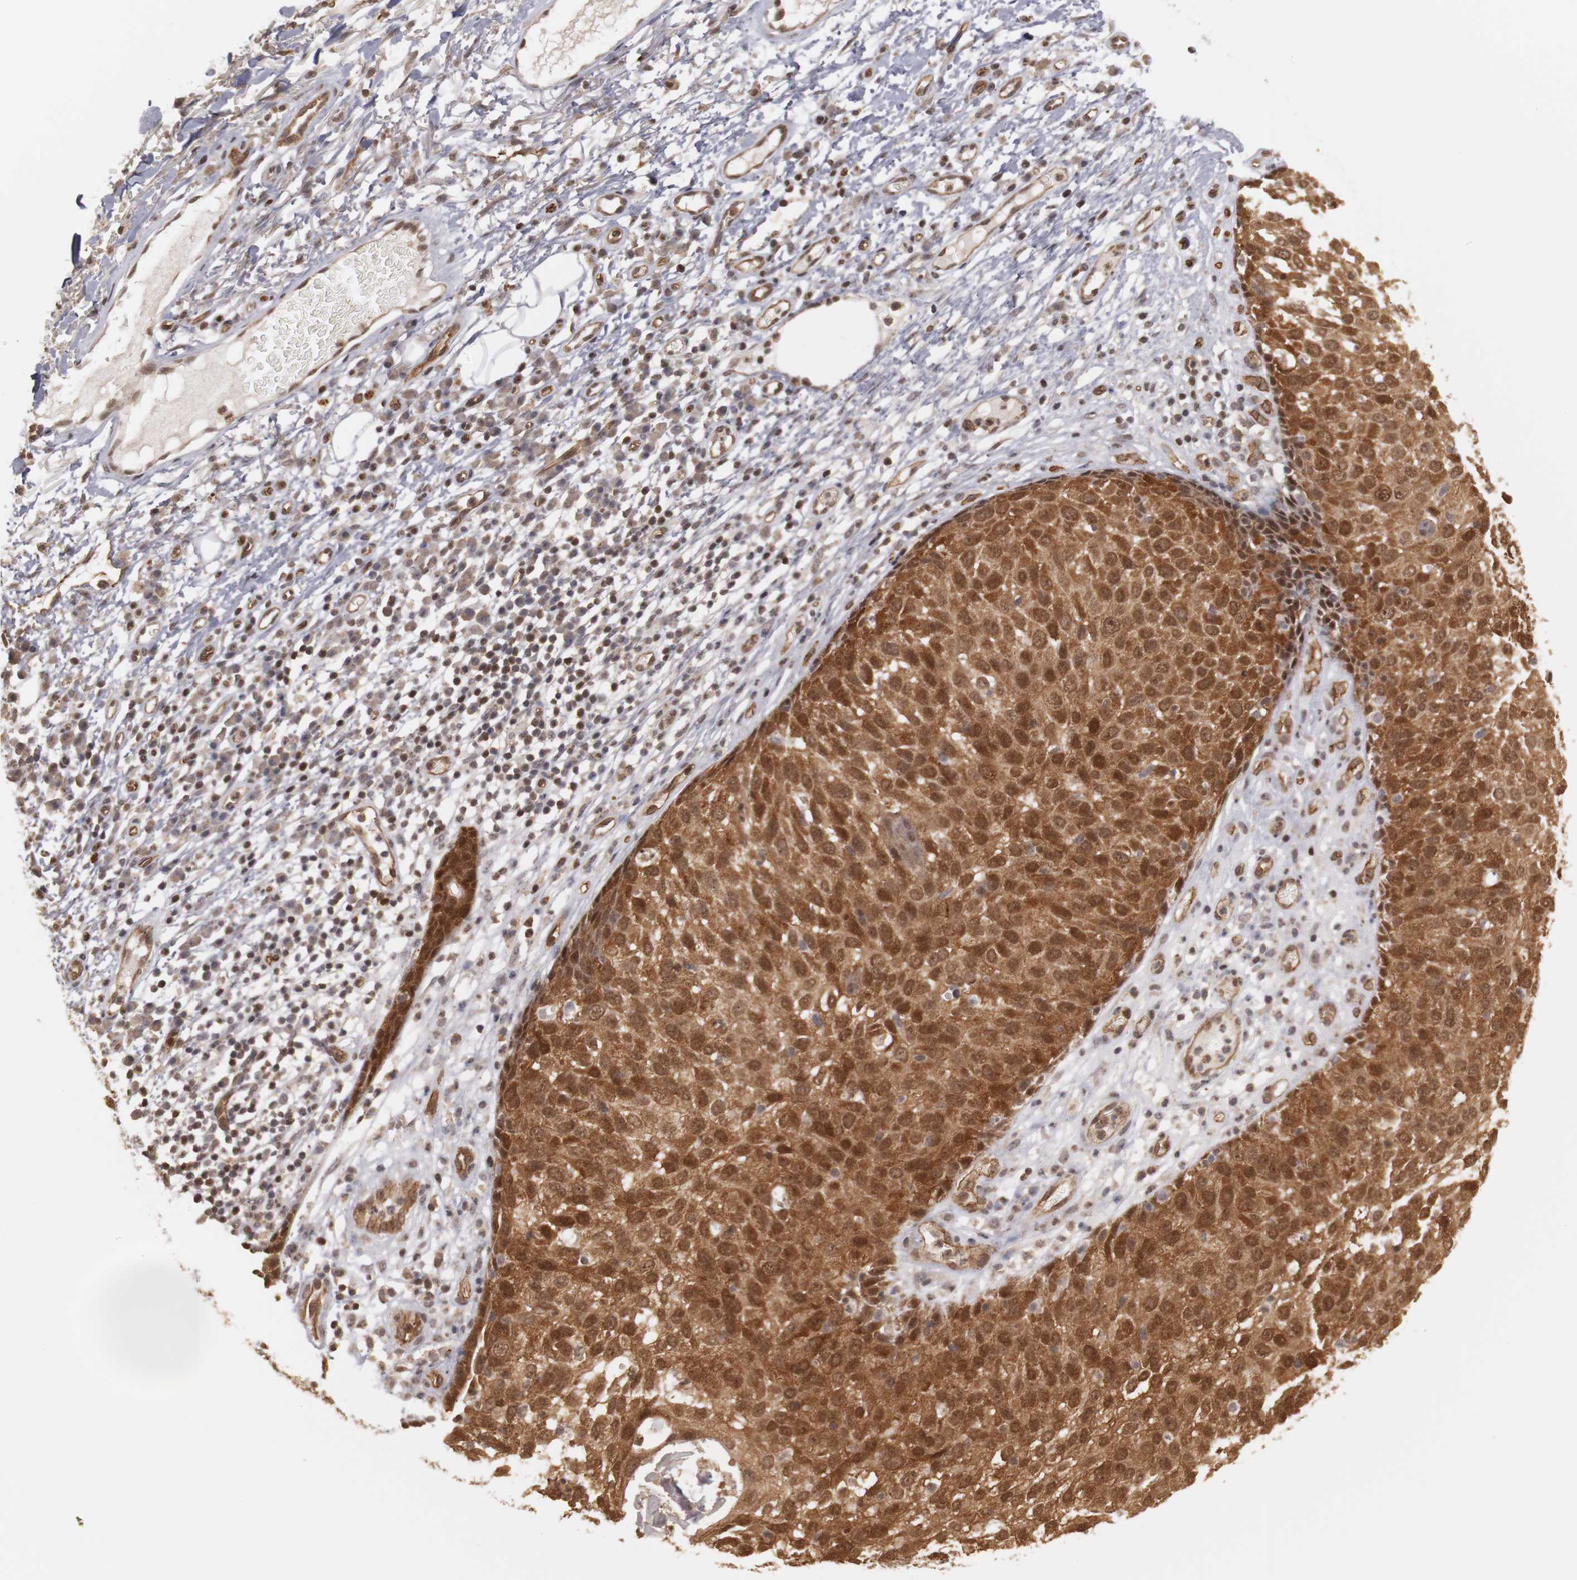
{"staining": {"intensity": "moderate", "quantity": ">75%", "location": "cytoplasmic/membranous,nuclear"}, "tissue": "skin cancer", "cell_type": "Tumor cells", "image_type": "cancer", "snomed": [{"axis": "morphology", "description": "Squamous cell carcinoma, NOS"}, {"axis": "topography", "description": "Skin"}], "caption": "About >75% of tumor cells in squamous cell carcinoma (skin) show moderate cytoplasmic/membranous and nuclear protein expression as visualized by brown immunohistochemical staining.", "gene": "PLEKHA1", "patient": {"sex": "male", "age": 87}}